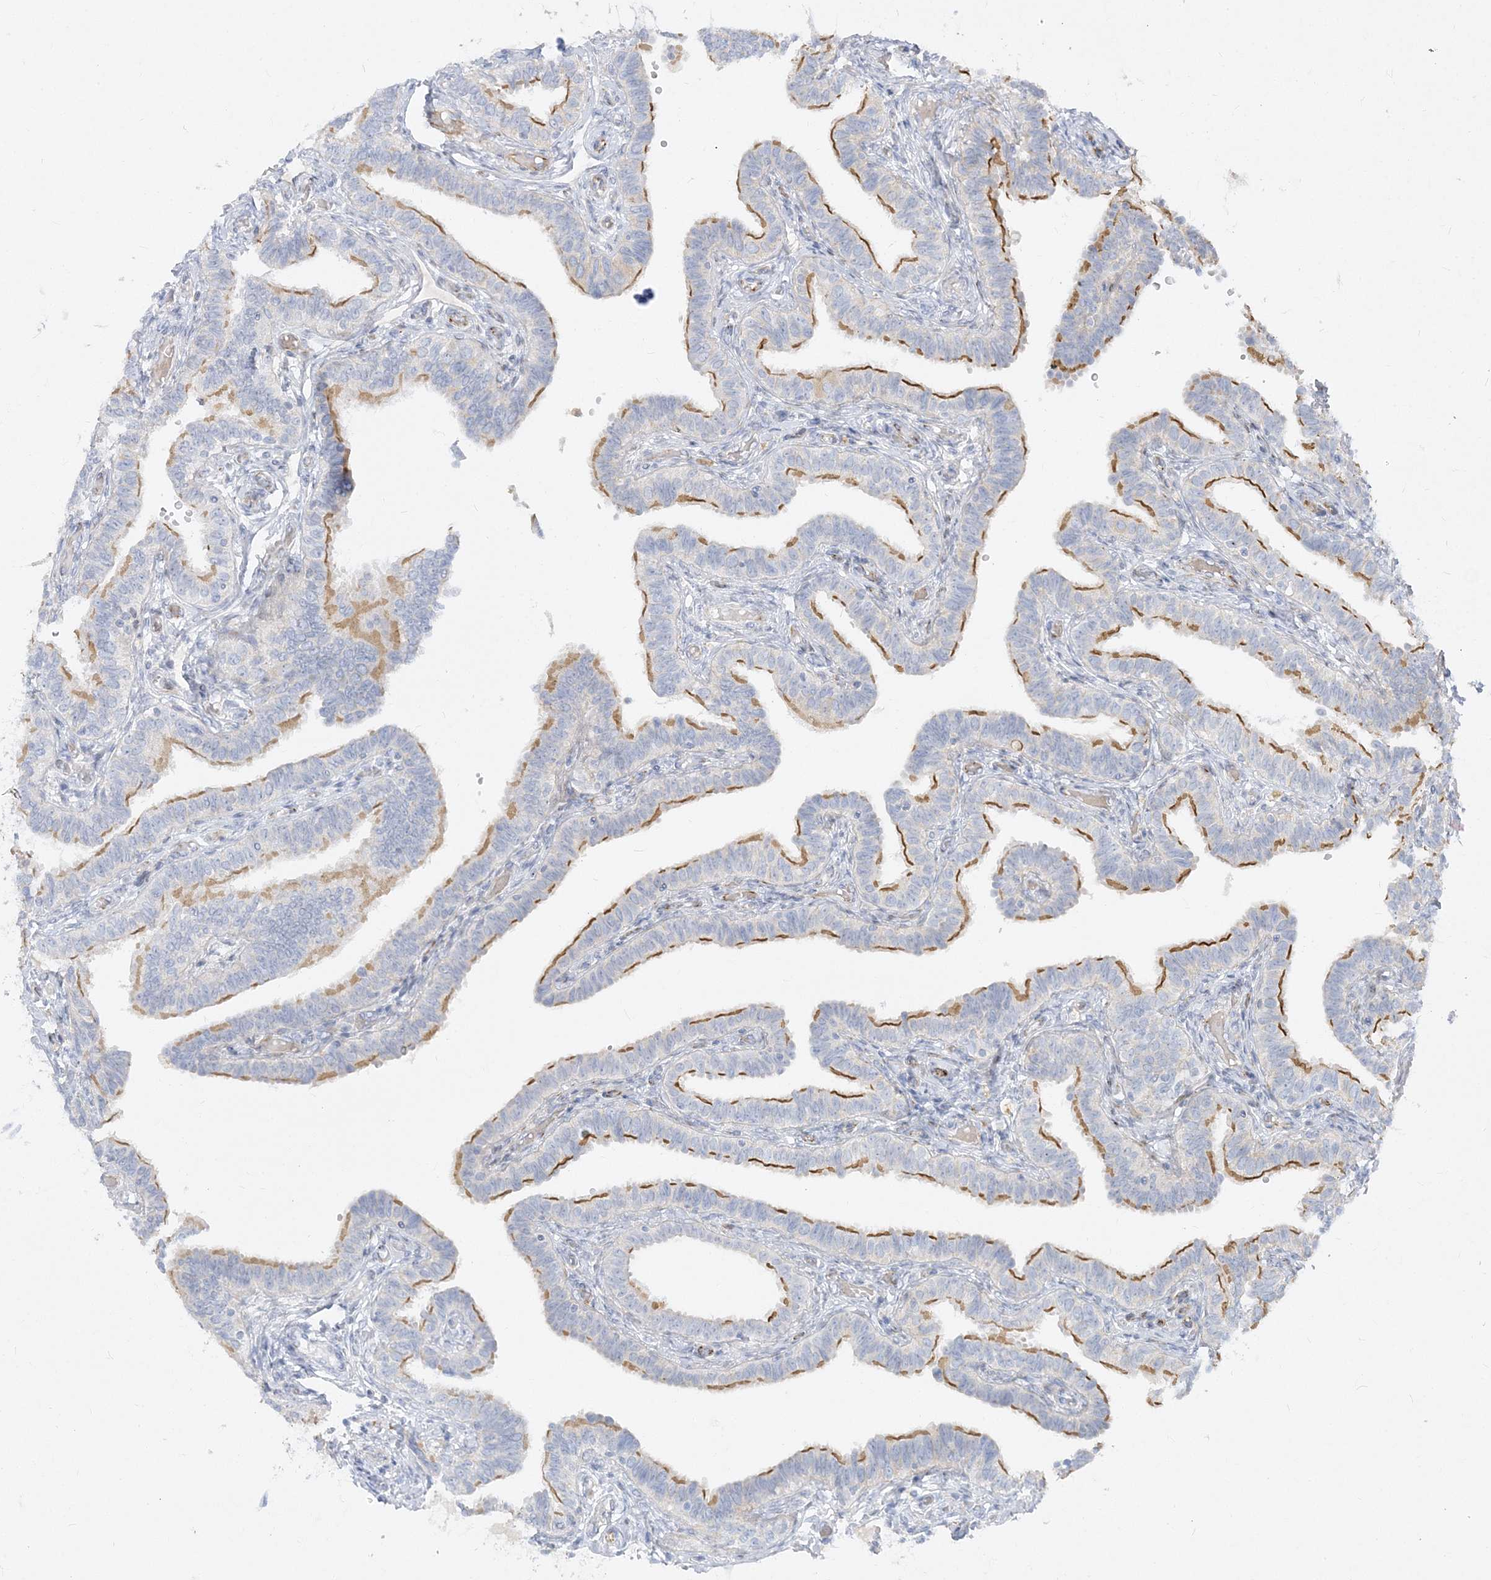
{"staining": {"intensity": "moderate", "quantity": "25%-75%", "location": "cytoplasmic/membranous"}, "tissue": "fallopian tube", "cell_type": "Glandular cells", "image_type": "normal", "snomed": [{"axis": "morphology", "description": "Normal tissue, NOS"}, {"axis": "topography", "description": "Fallopian tube"}], "caption": "Fallopian tube was stained to show a protein in brown. There is medium levels of moderate cytoplasmic/membranous expression in approximately 25%-75% of glandular cells.", "gene": "GPAT2", "patient": {"sex": "female", "age": 39}}